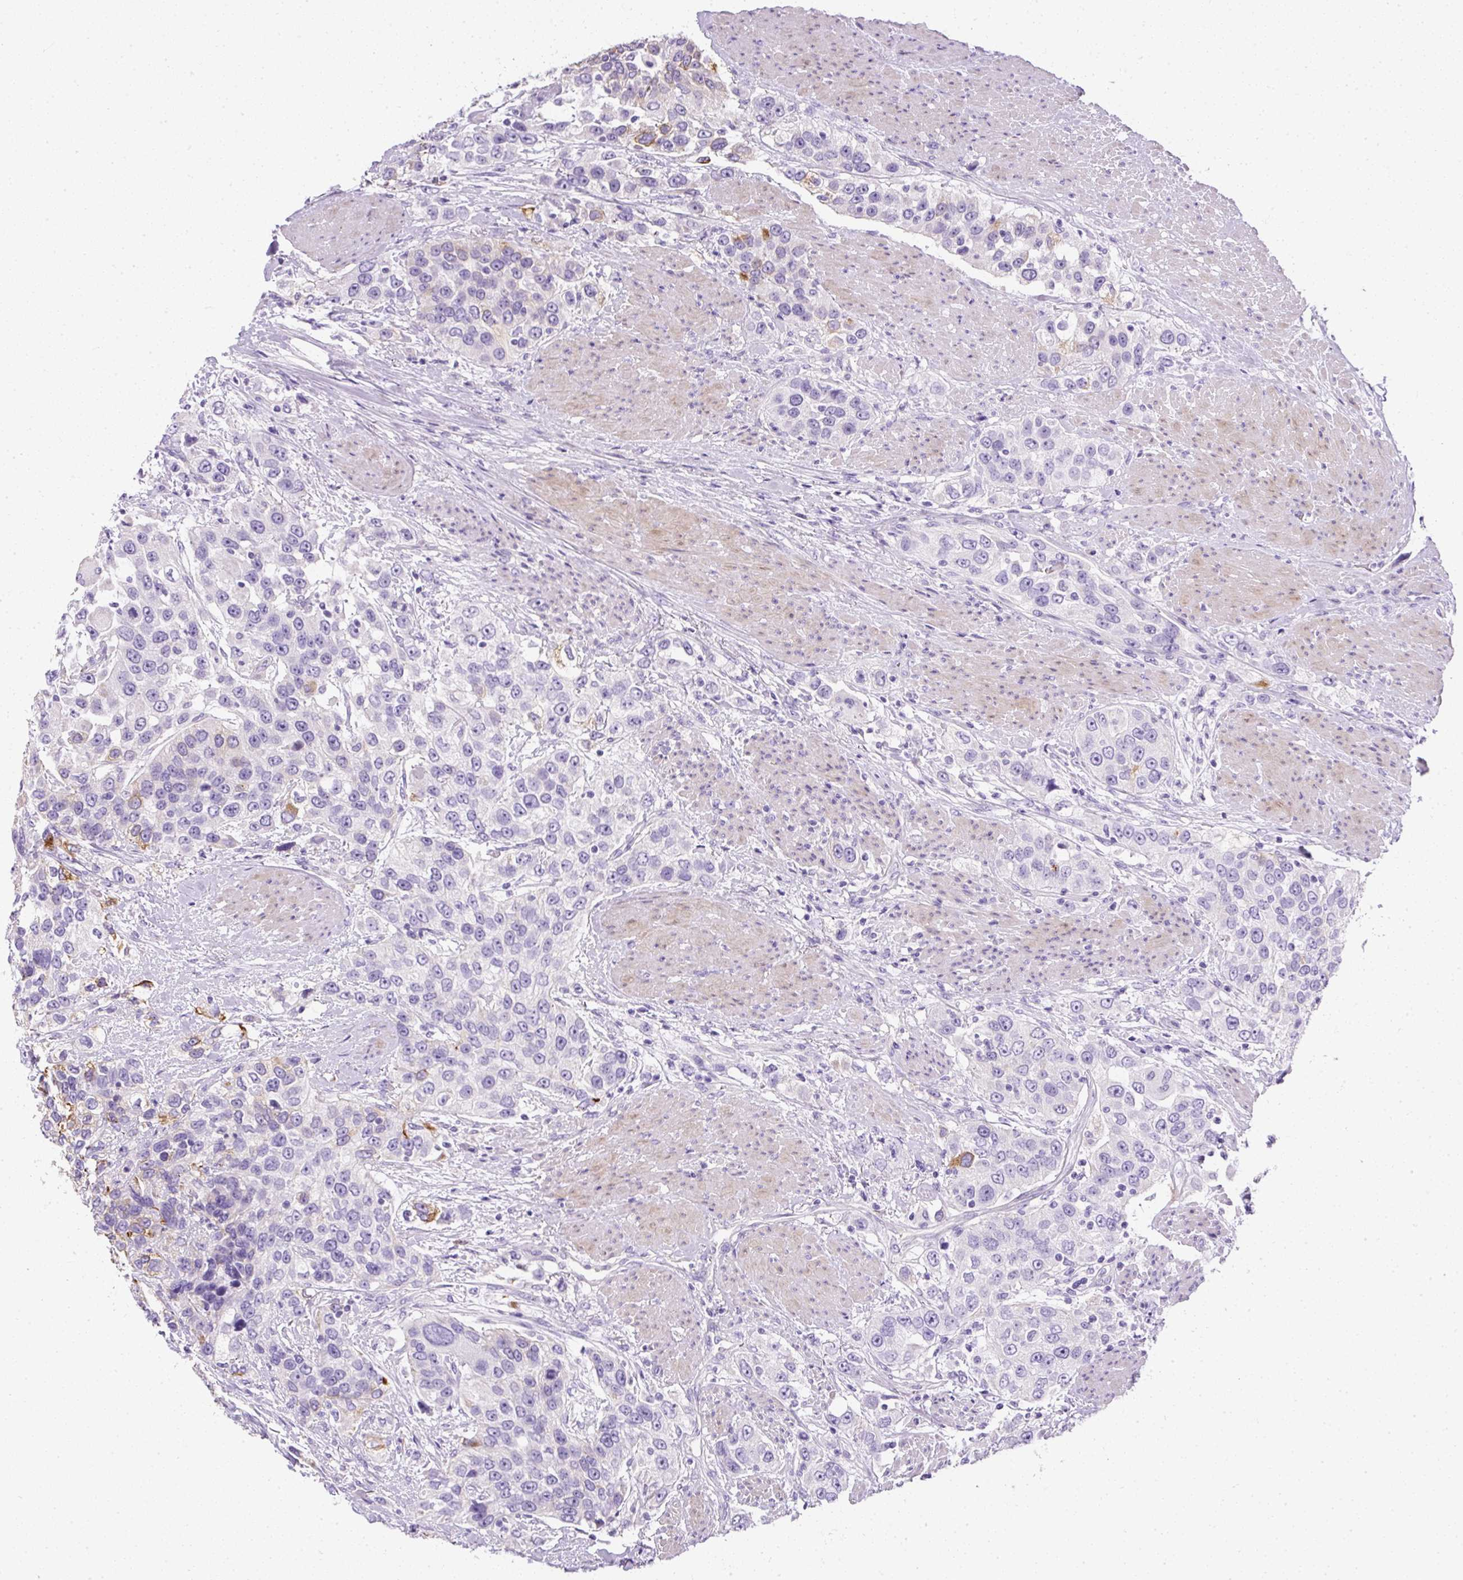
{"staining": {"intensity": "negative", "quantity": "none", "location": "none"}, "tissue": "urothelial cancer", "cell_type": "Tumor cells", "image_type": "cancer", "snomed": [{"axis": "morphology", "description": "Urothelial carcinoma, High grade"}, {"axis": "topography", "description": "Urinary bladder"}], "caption": "An immunohistochemistry photomicrograph of urothelial carcinoma (high-grade) is shown. There is no staining in tumor cells of urothelial carcinoma (high-grade). (DAB IHC visualized using brightfield microscopy, high magnification).", "gene": "C2CD4C", "patient": {"sex": "female", "age": 80}}